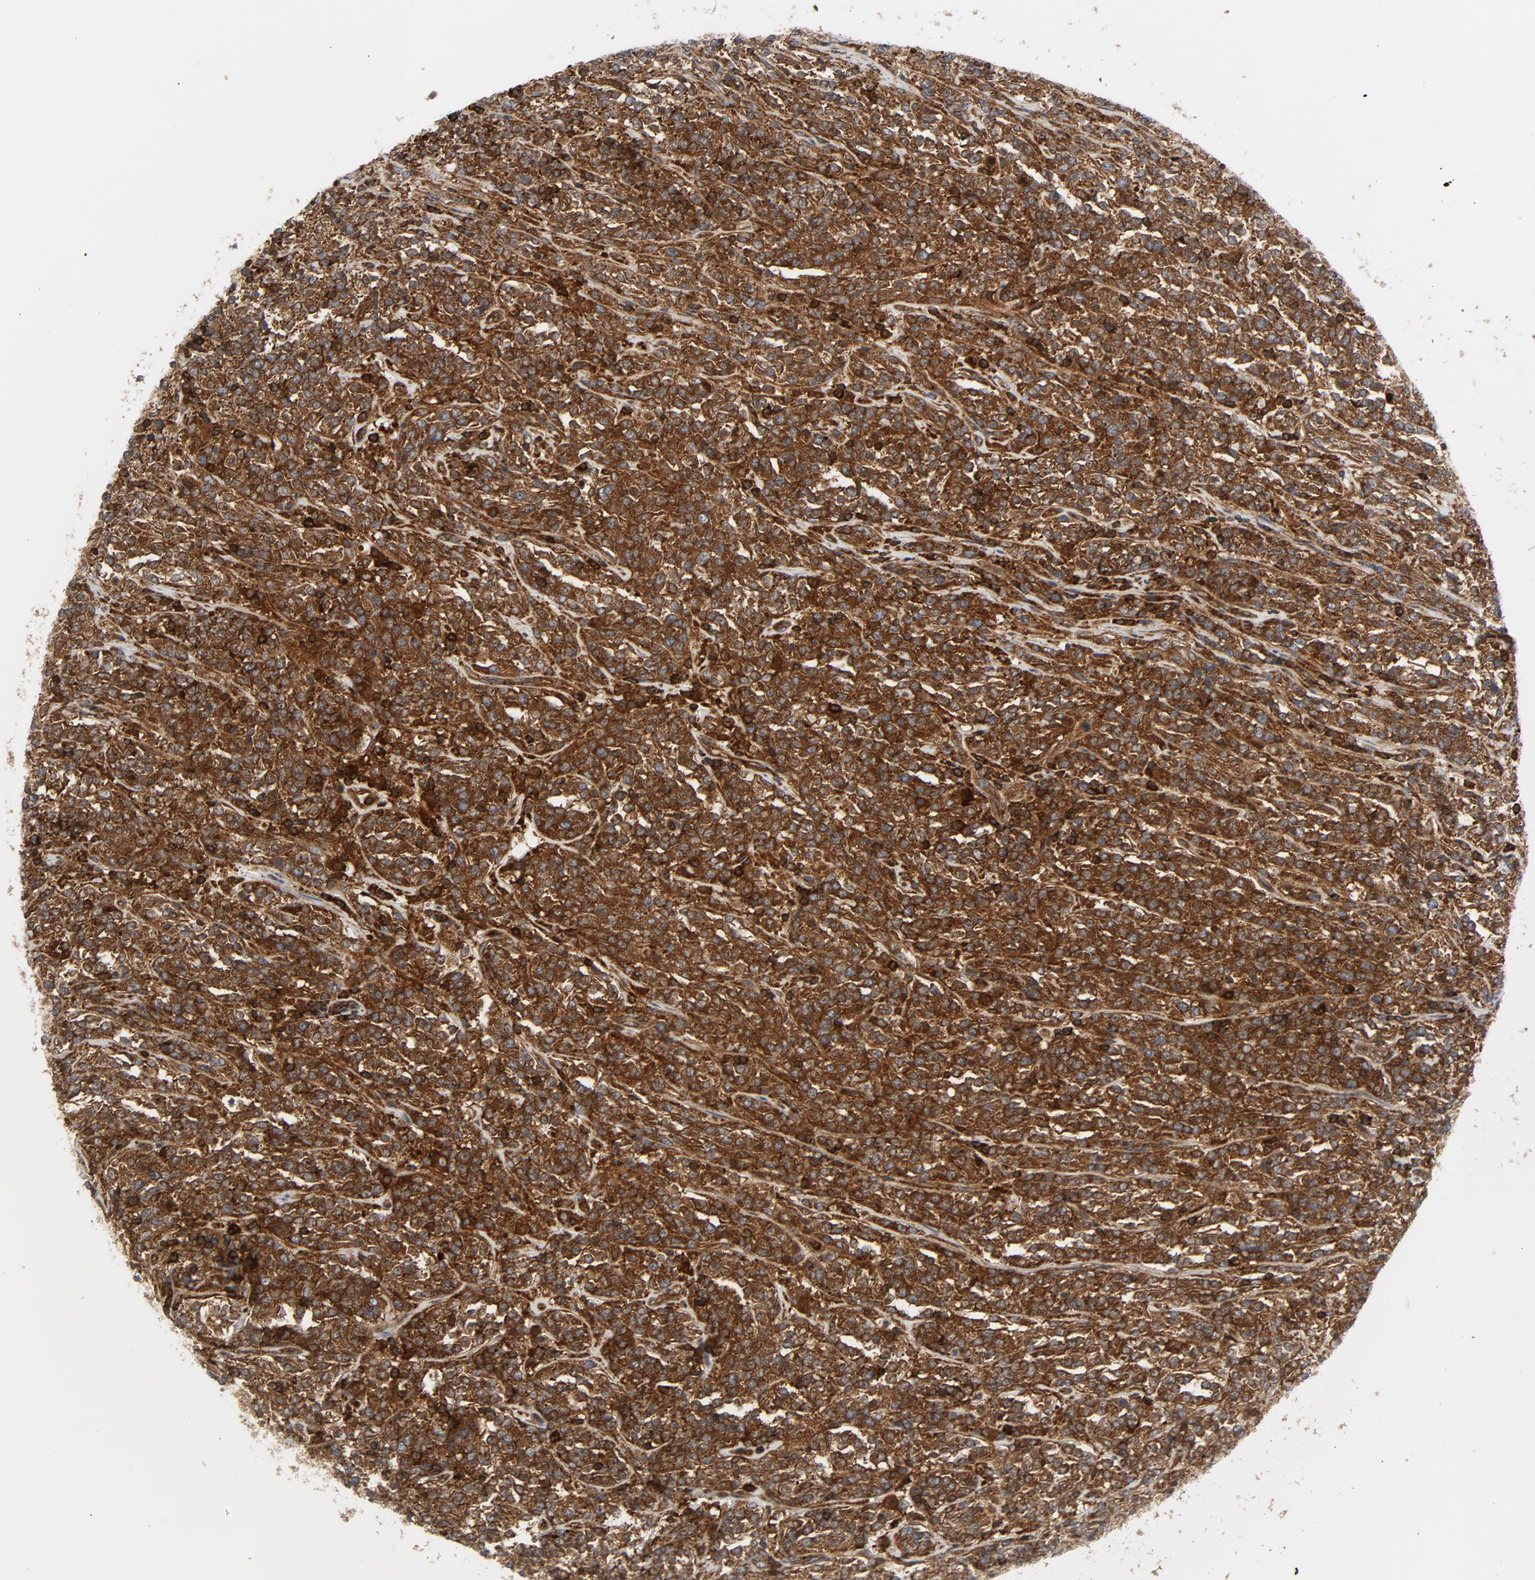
{"staining": {"intensity": "strong", "quantity": ">75%", "location": "cytoplasmic/membranous"}, "tissue": "lymphoma", "cell_type": "Tumor cells", "image_type": "cancer", "snomed": [{"axis": "morphology", "description": "Malignant lymphoma, non-Hodgkin's type, High grade"}, {"axis": "topography", "description": "Soft tissue"}], "caption": "IHC staining of lymphoma, which demonstrates high levels of strong cytoplasmic/membranous expression in about >75% of tumor cells indicating strong cytoplasmic/membranous protein expression. The staining was performed using DAB (brown) for protein detection and nuclei were counterstained in hematoxylin (blue).", "gene": "YES1", "patient": {"sex": "male", "age": 18}}